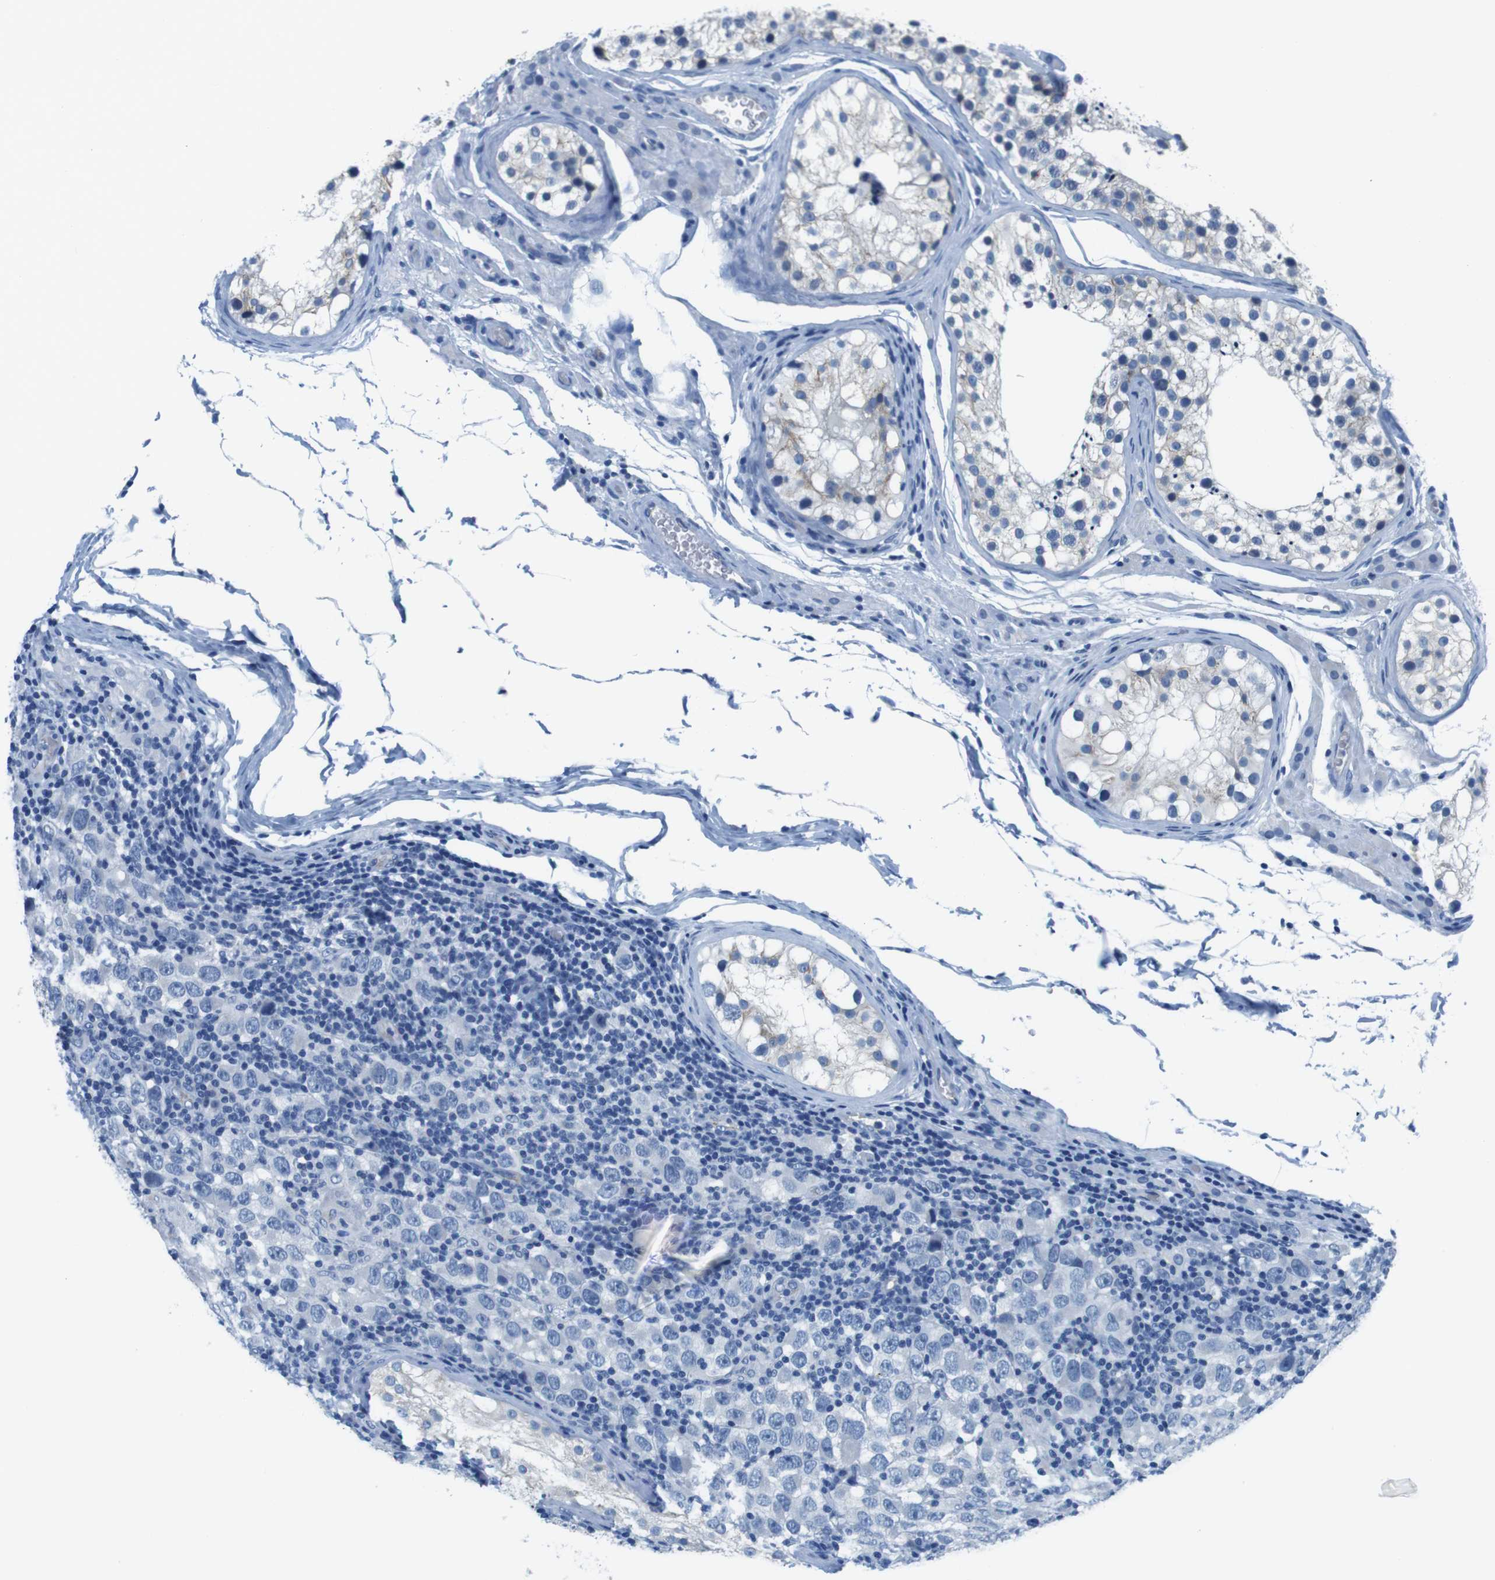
{"staining": {"intensity": "negative", "quantity": "none", "location": "none"}, "tissue": "testis cancer", "cell_type": "Tumor cells", "image_type": "cancer", "snomed": [{"axis": "morphology", "description": "Carcinoma, Embryonal, NOS"}, {"axis": "topography", "description": "Testis"}], "caption": "Image shows no significant protein staining in tumor cells of testis cancer (embryonal carcinoma).", "gene": "SLC6A6", "patient": {"sex": "male", "age": 21}}